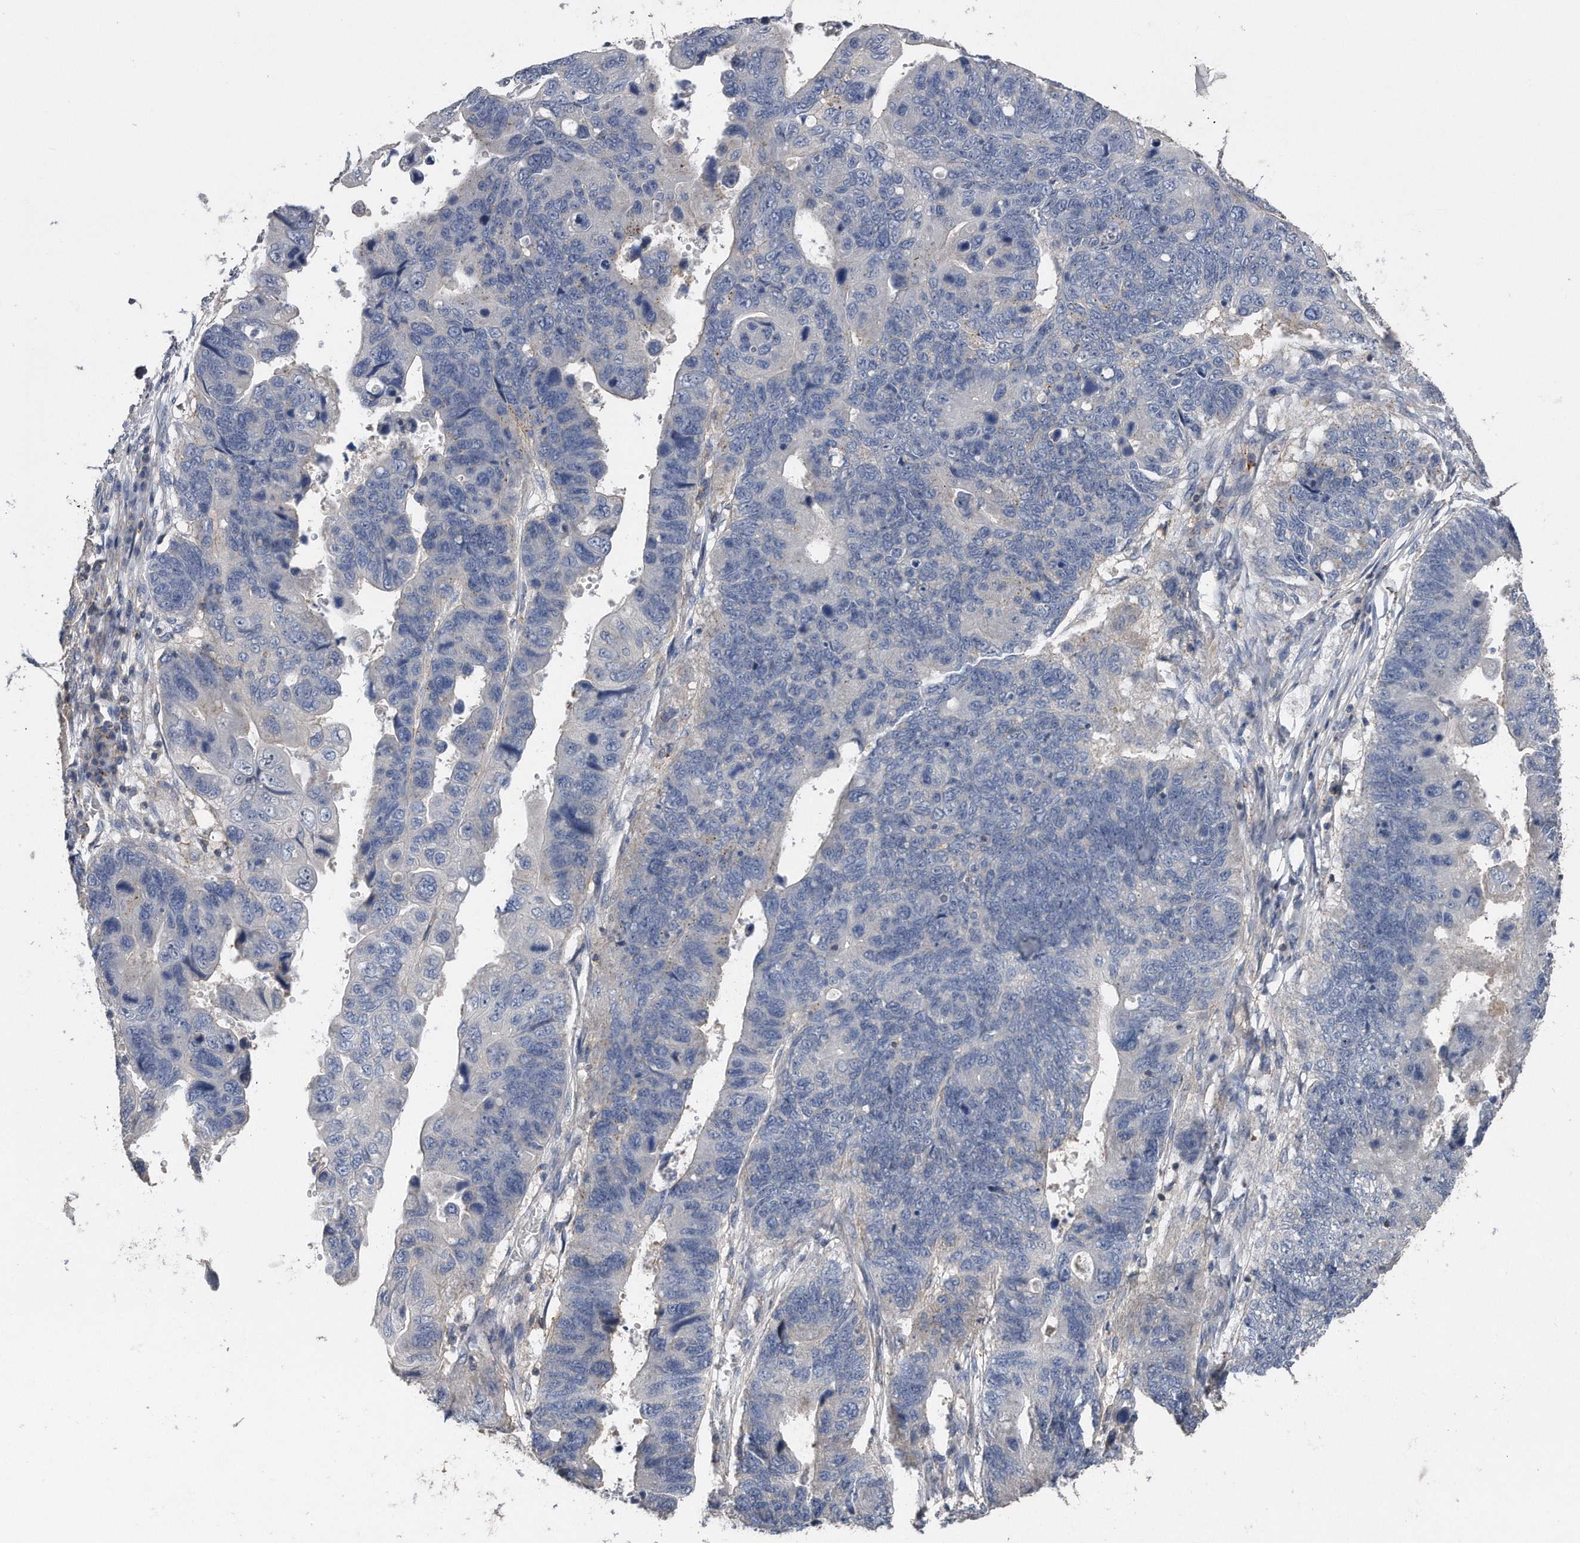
{"staining": {"intensity": "negative", "quantity": "none", "location": "none"}, "tissue": "stomach cancer", "cell_type": "Tumor cells", "image_type": "cancer", "snomed": [{"axis": "morphology", "description": "Adenocarcinoma, NOS"}, {"axis": "topography", "description": "Stomach"}], "caption": "Immunohistochemistry (IHC) of human adenocarcinoma (stomach) shows no staining in tumor cells.", "gene": "KCND3", "patient": {"sex": "male", "age": 59}}